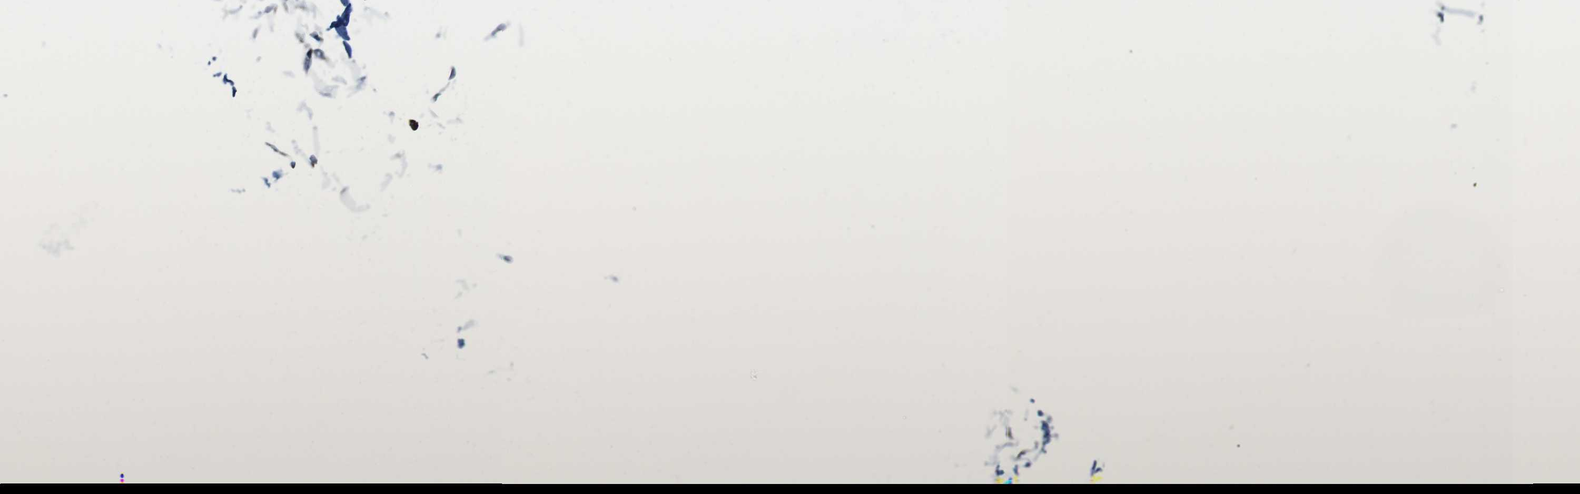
{"staining": {"intensity": "negative", "quantity": "none", "location": "none"}, "tissue": "adipose tissue", "cell_type": "Adipocytes", "image_type": "normal", "snomed": [{"axis": "morphology", "description": "Normal tissue, NOS"}, {"axis": "topography", "description": "Breast"}, {"axis": "topography", "description": "Adipose tissue"}], "caption": "Image shows no significant protein positivity in adipocytes of benign adipose tissue. Brightfield microscopy of IHC stained with DAB (brown) and hematoxylin (blue), captured at high magnification.", "gene": "TMEM143", "patient": {"sex": "female", "age": 25}}